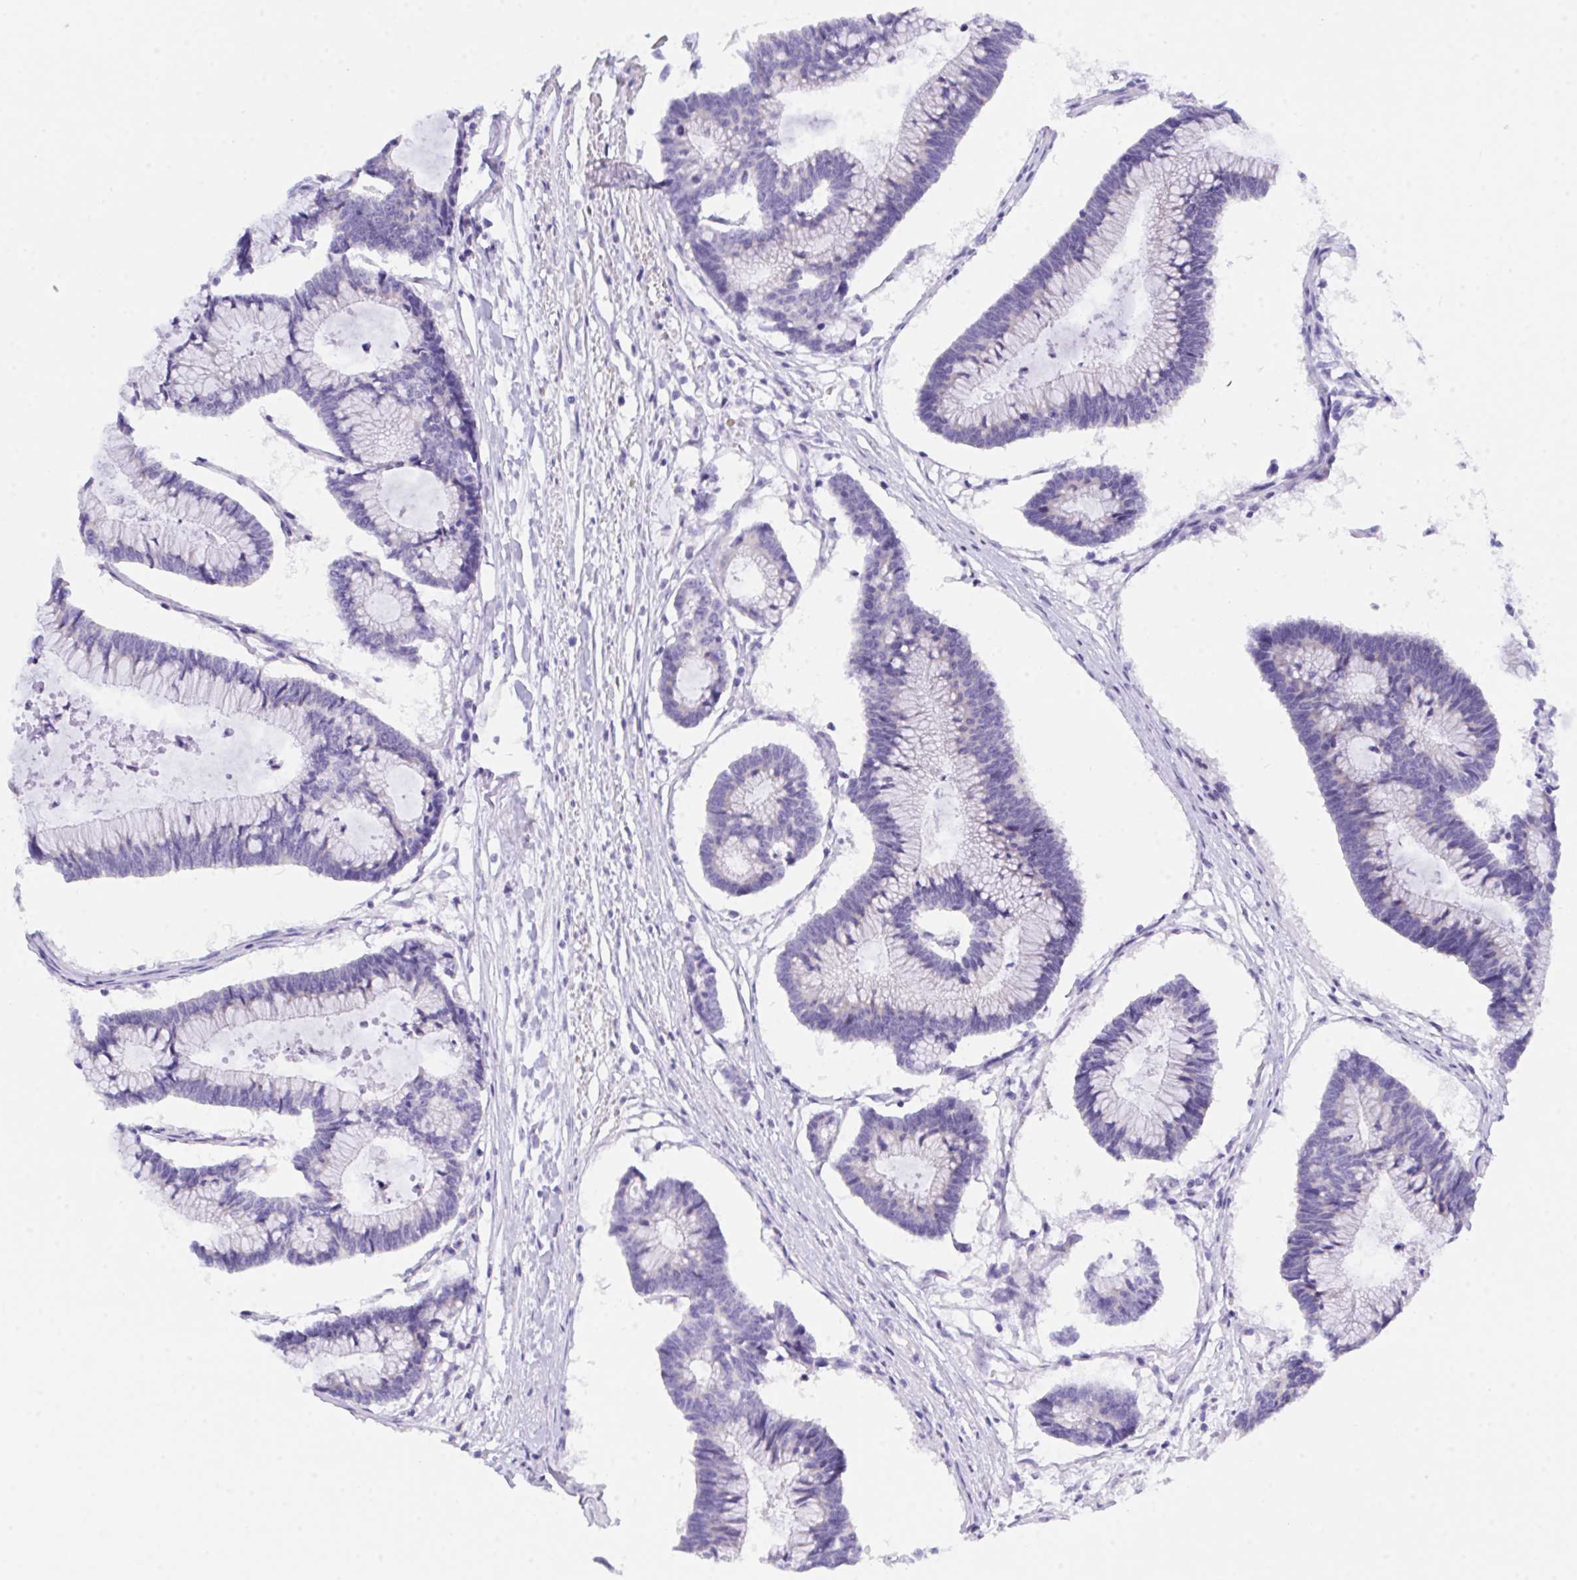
{"staining": {"intensity": "weak", "quantity": "25%-75%", "location": "cytoplasmic/membranous"}, "tissue": "colorectal cancer", "cell_type": "Tumor cells", "image_type": "cancer", "snomed": [{"axis": "morphology", "description": "Adenocarcinoma, NOS"}, {"axis": "topography", "description": "Colon"}], "caption": "Colorectal cancer stained with a protein marker displays weak staining in tumor cells.", "gene": "CEP170B", "patient": {"sex": "female", "age": 78}}